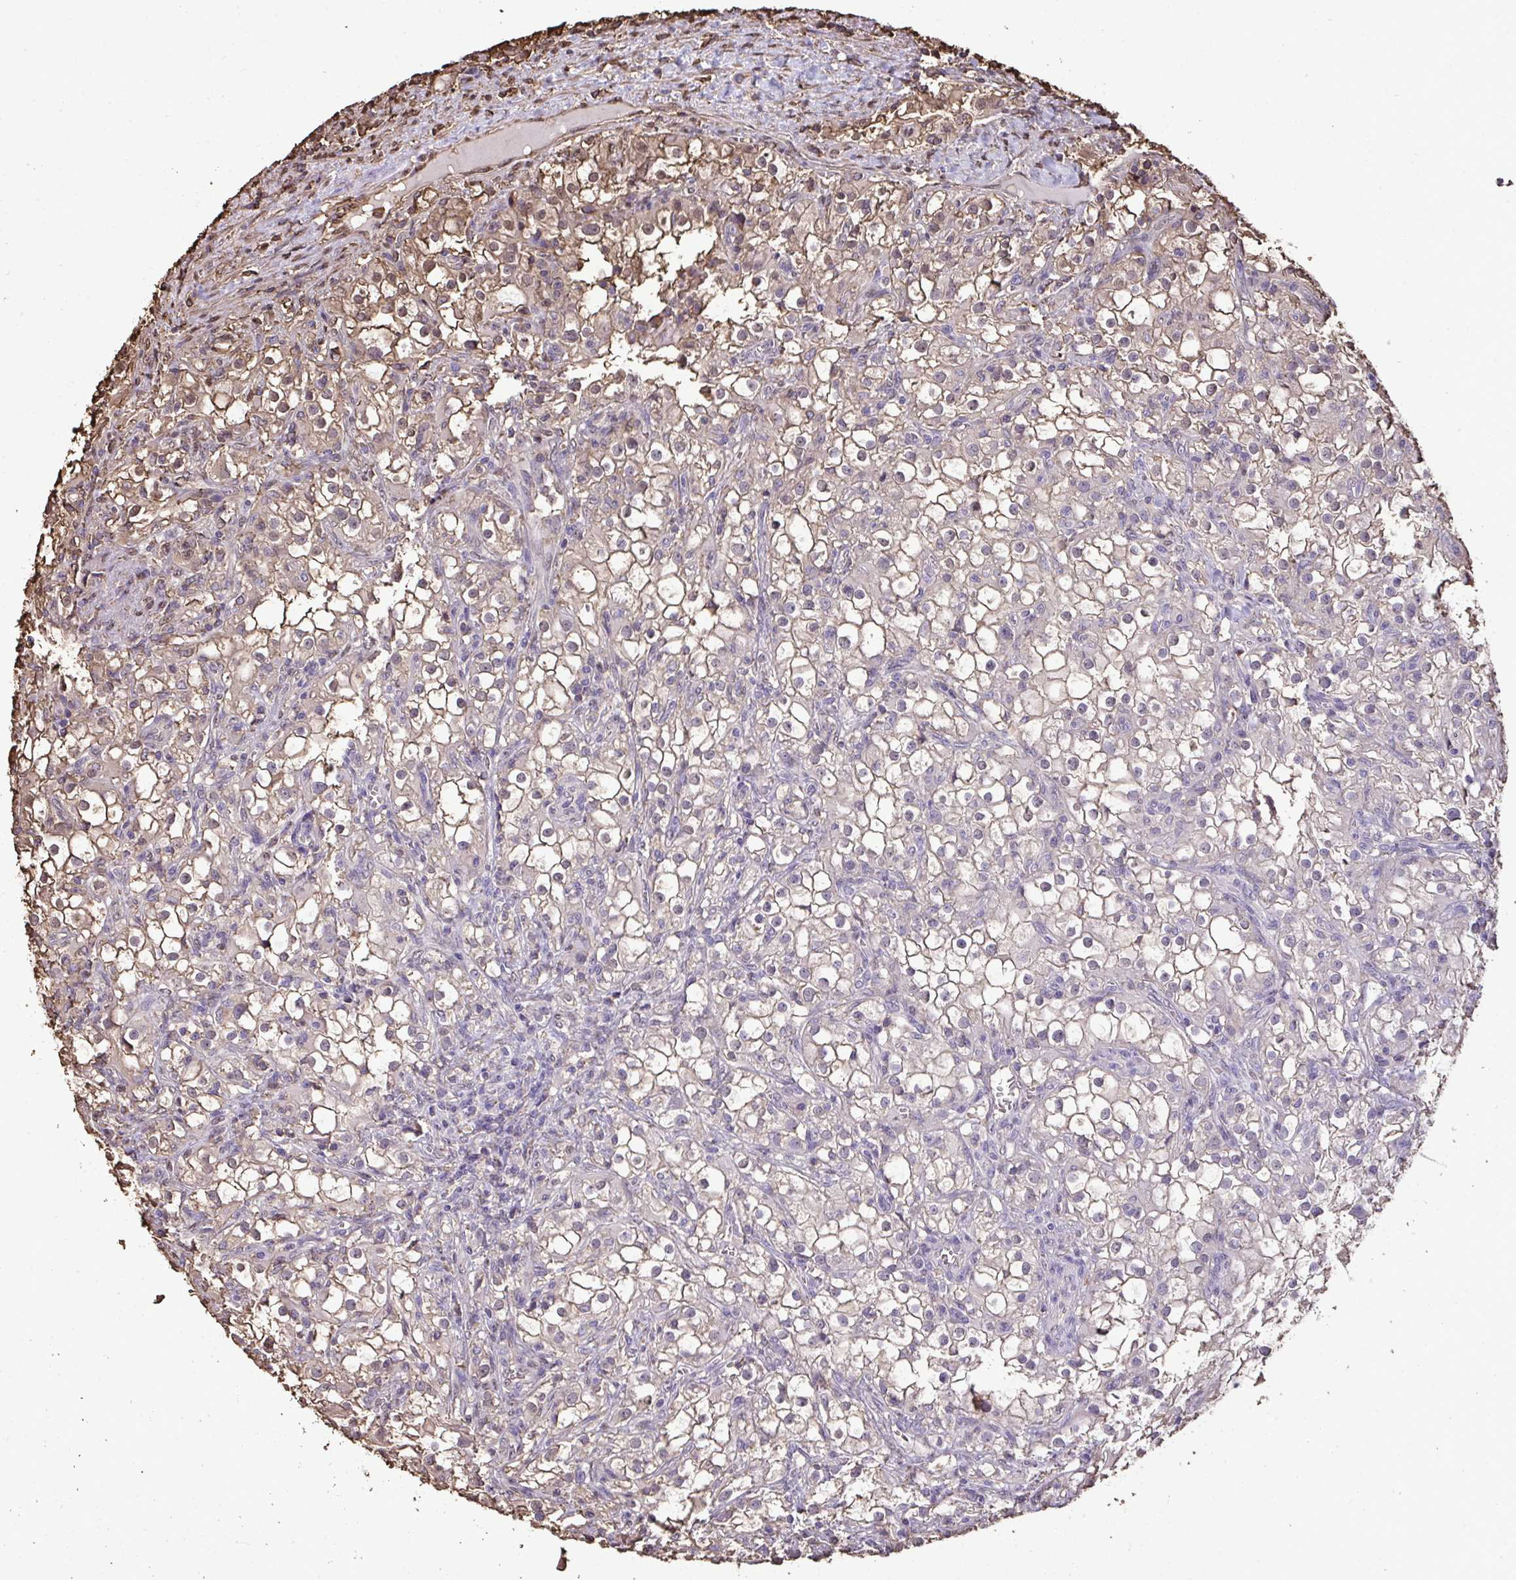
{"staining": {"intensity": "moderate", "quantity": "<25%", "location": "cytoplasmic/membranous"}, "tissue": "renal cancer", "cell_type": "Tumor cells", "image_type": "cancer", "snomed": [{"axis": "morphology", "description": "Adenocarcinoma, NOS"}, {"axis": "topography", "description": "Kidney"}], "caption": "DAB immunohistochemical staining of adenocarcinoma (renal) demonstrates moderate cytoplasmic/membranous protein staining in about <25% of tumor cells.", "gene": "ANXA5", "patient": {"sex": "female", "age": 74}}